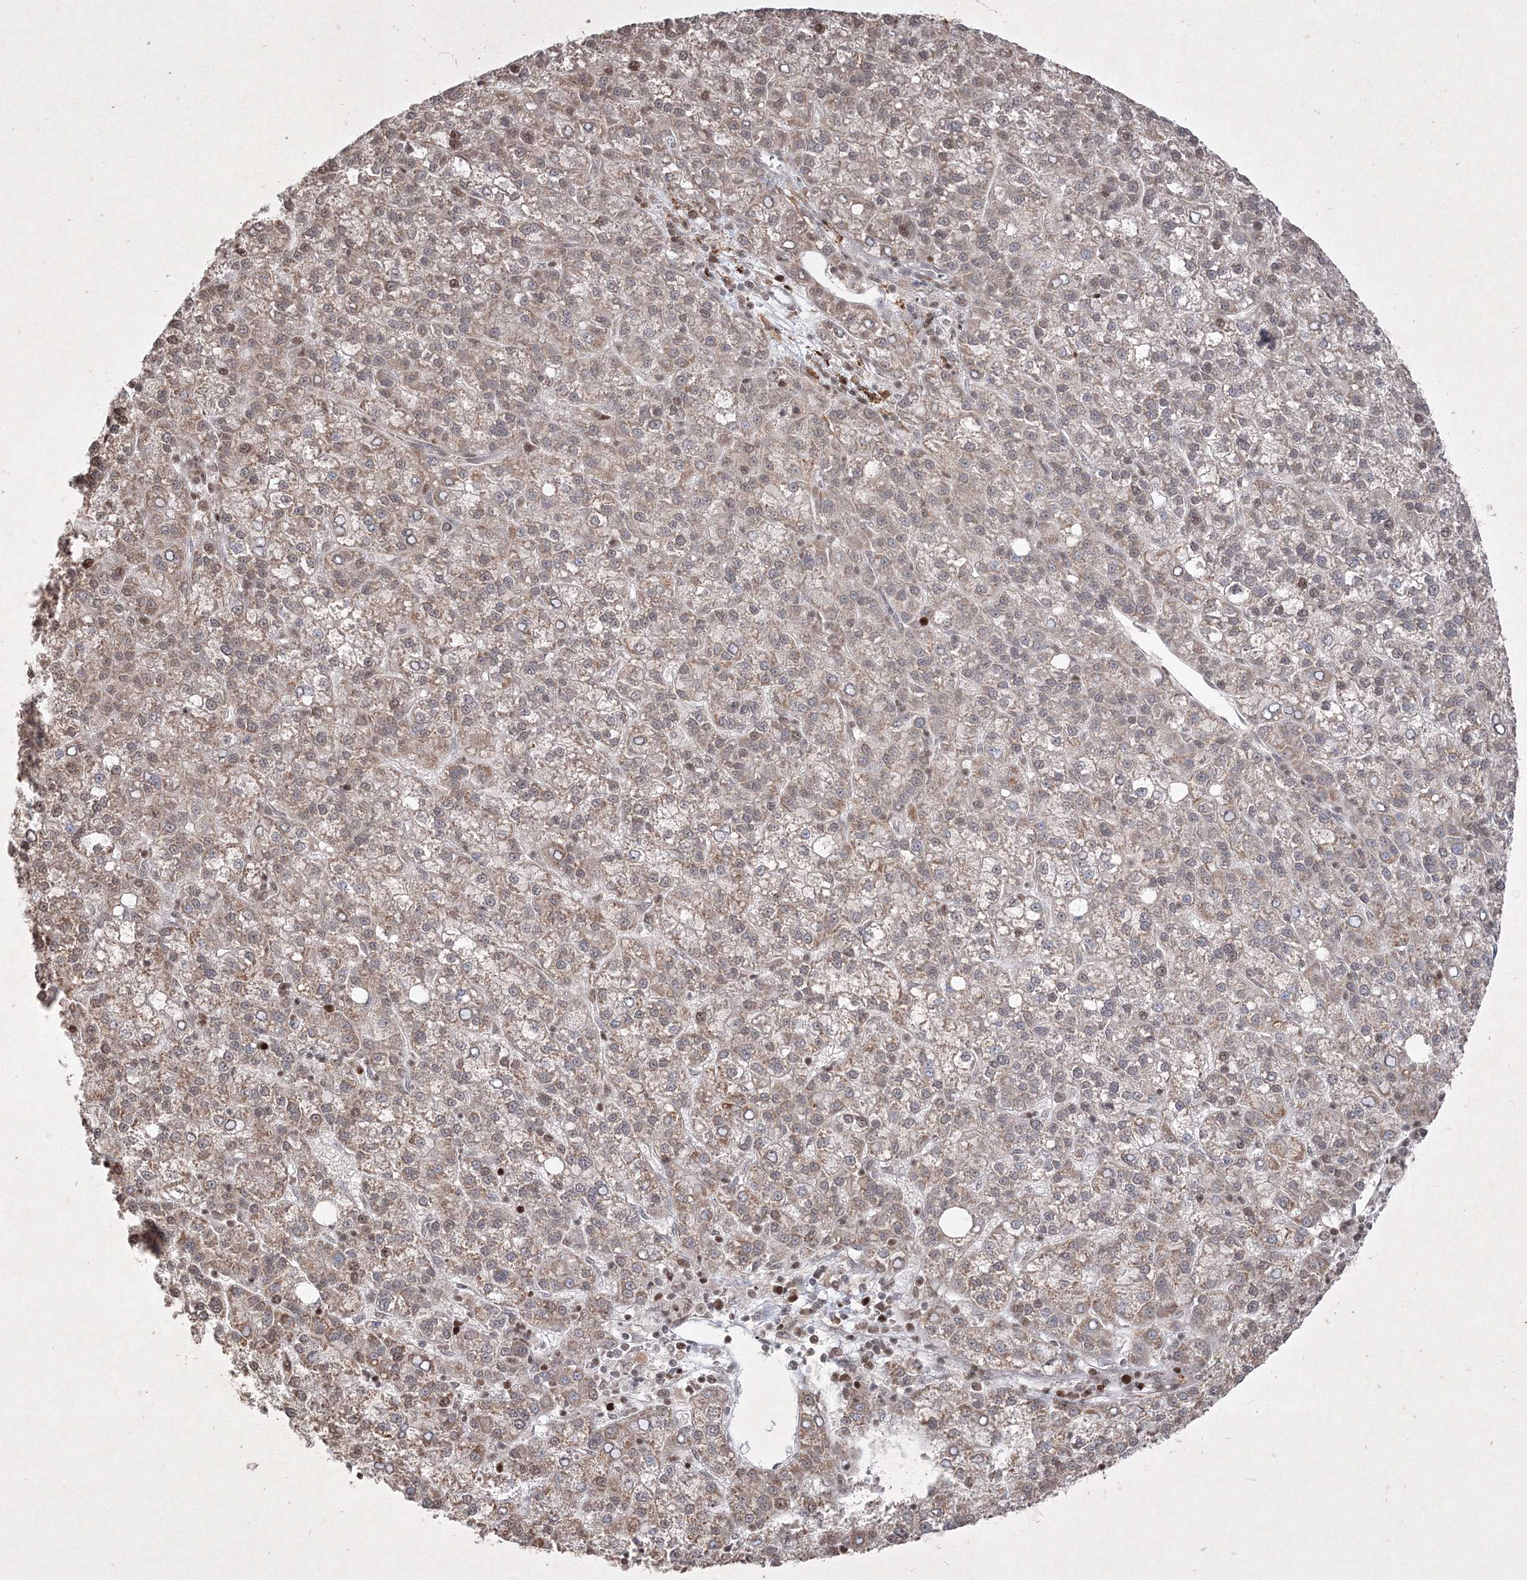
{"staining": {"intensity": "weak", "quantity": "<25%", "location": "cytoplasmic/membranous"}, "tissue": "liver cancer", "cell_type": "Tumor cells", "image_type": "cancer", "snomed": [{"axis": "morphology", "description": "Carcinoma, Hepatocellular, NOS"}, {"axis": "topography", "description": "Liver"}], "caption": "Liver hepatocellular carcinoma was stained to show a protein in brown. There is no significant positivity in tumor cells.", "gene": "TAB1", "patient": {"sex": "female", "age": 58}}